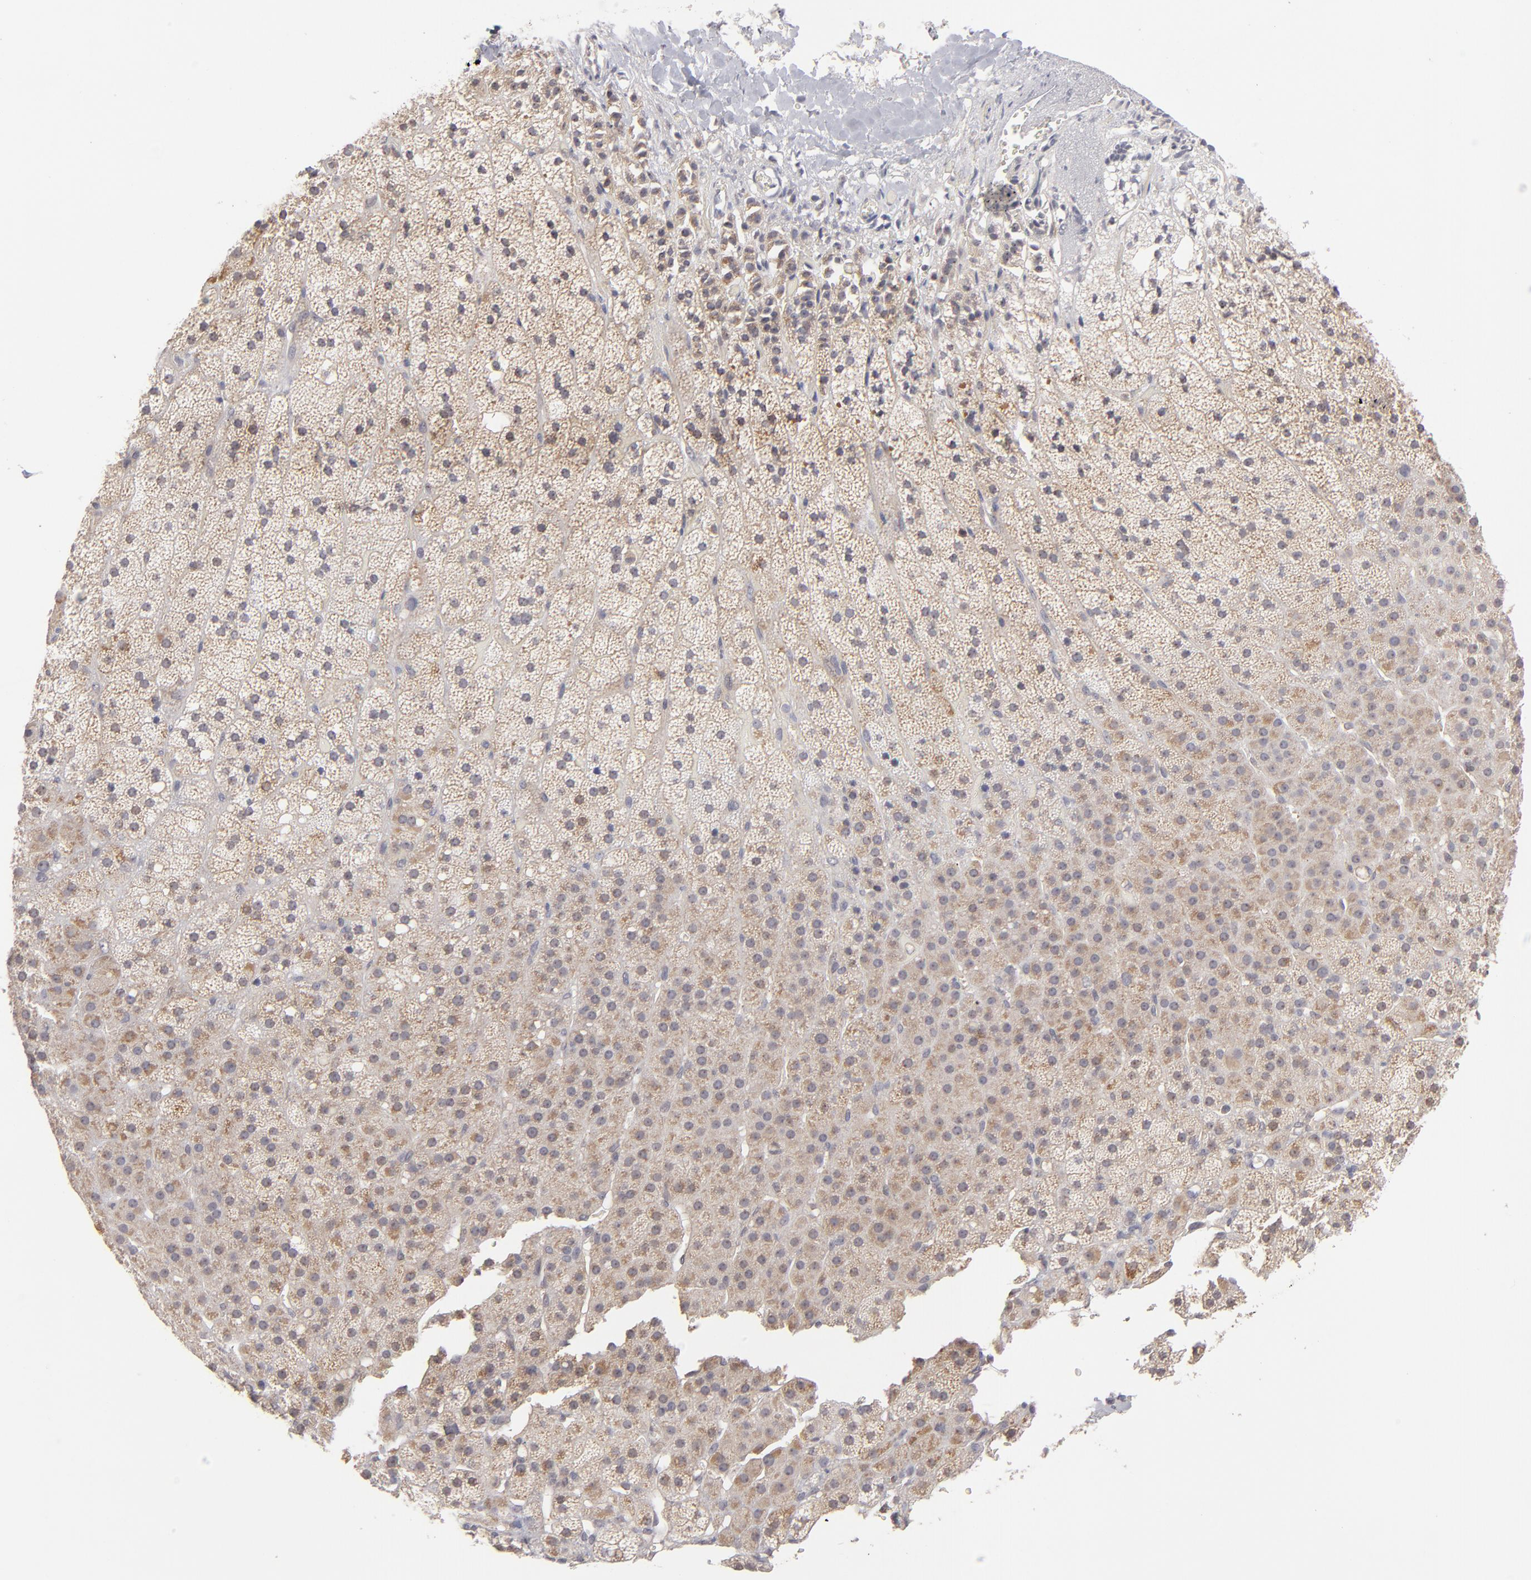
{"staining": {"intensity": "moderate", "quantity": ">75%", "location": "cytoplasmic/membranous"}, "tissue": "adrenal gland", "cell_type": "Glandular cells", "image_type": "normal", "snomed": [{"axis": "morphology", "description": "Normal tissue, NOS"}, {"axis": "topography", "description": "Adrenal gland"}], "caption": "Protein positivity by immunohistochemistry shows moderate cytoplasmic/membranous expression in approximately >75% of glandular cells in normal adrenal gland. The protein of interest is shown in brown color, while the nuclei are stained blue.", "gene": "GLCCI1", "patient": {"sex": "male", "age": 35}}